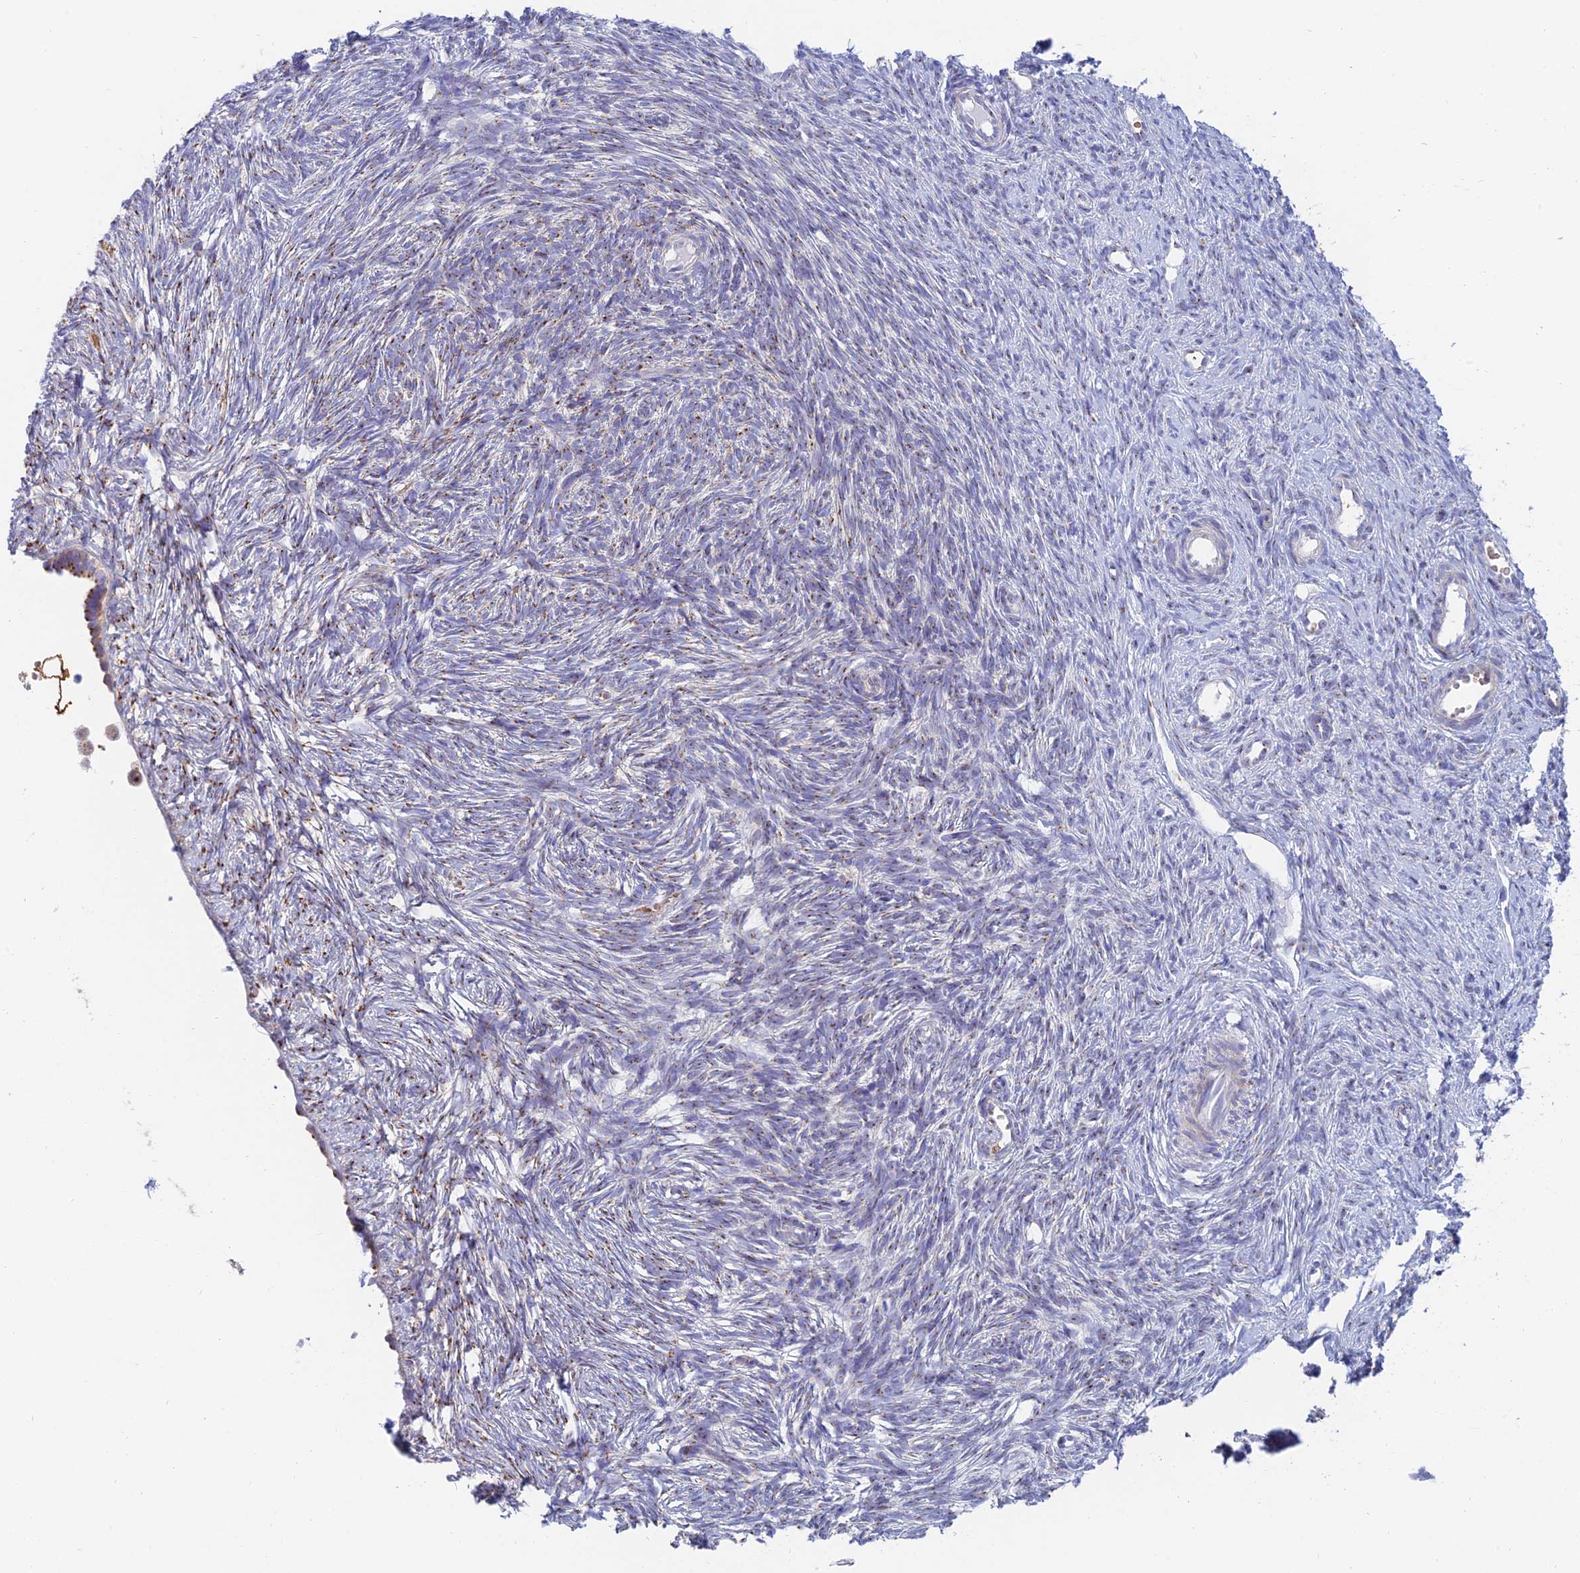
{"staining": {"intensity": "weak", "quantity": "25%-75%", "location": "cytoplasmic/membranous"}, "tissue": "ovary", "cell_type": "Ovarian stroma cells", "image_type": "normal", "snomed": [{"axis": "morphology", "description": "Normal tissue, NOS"}, {"axis": "topography", "description": "Ovary"}], "caption": "A high-resolution micrograph shows immunohistochemistry (IHC) staining of benign ovary, which exhibits weak cytoplasmic/membranous expression in about 25%-75% of ovarian stroma cells.", "gene": "ENSG00000267561", "patient": {"sex": "female", "age": 51}}